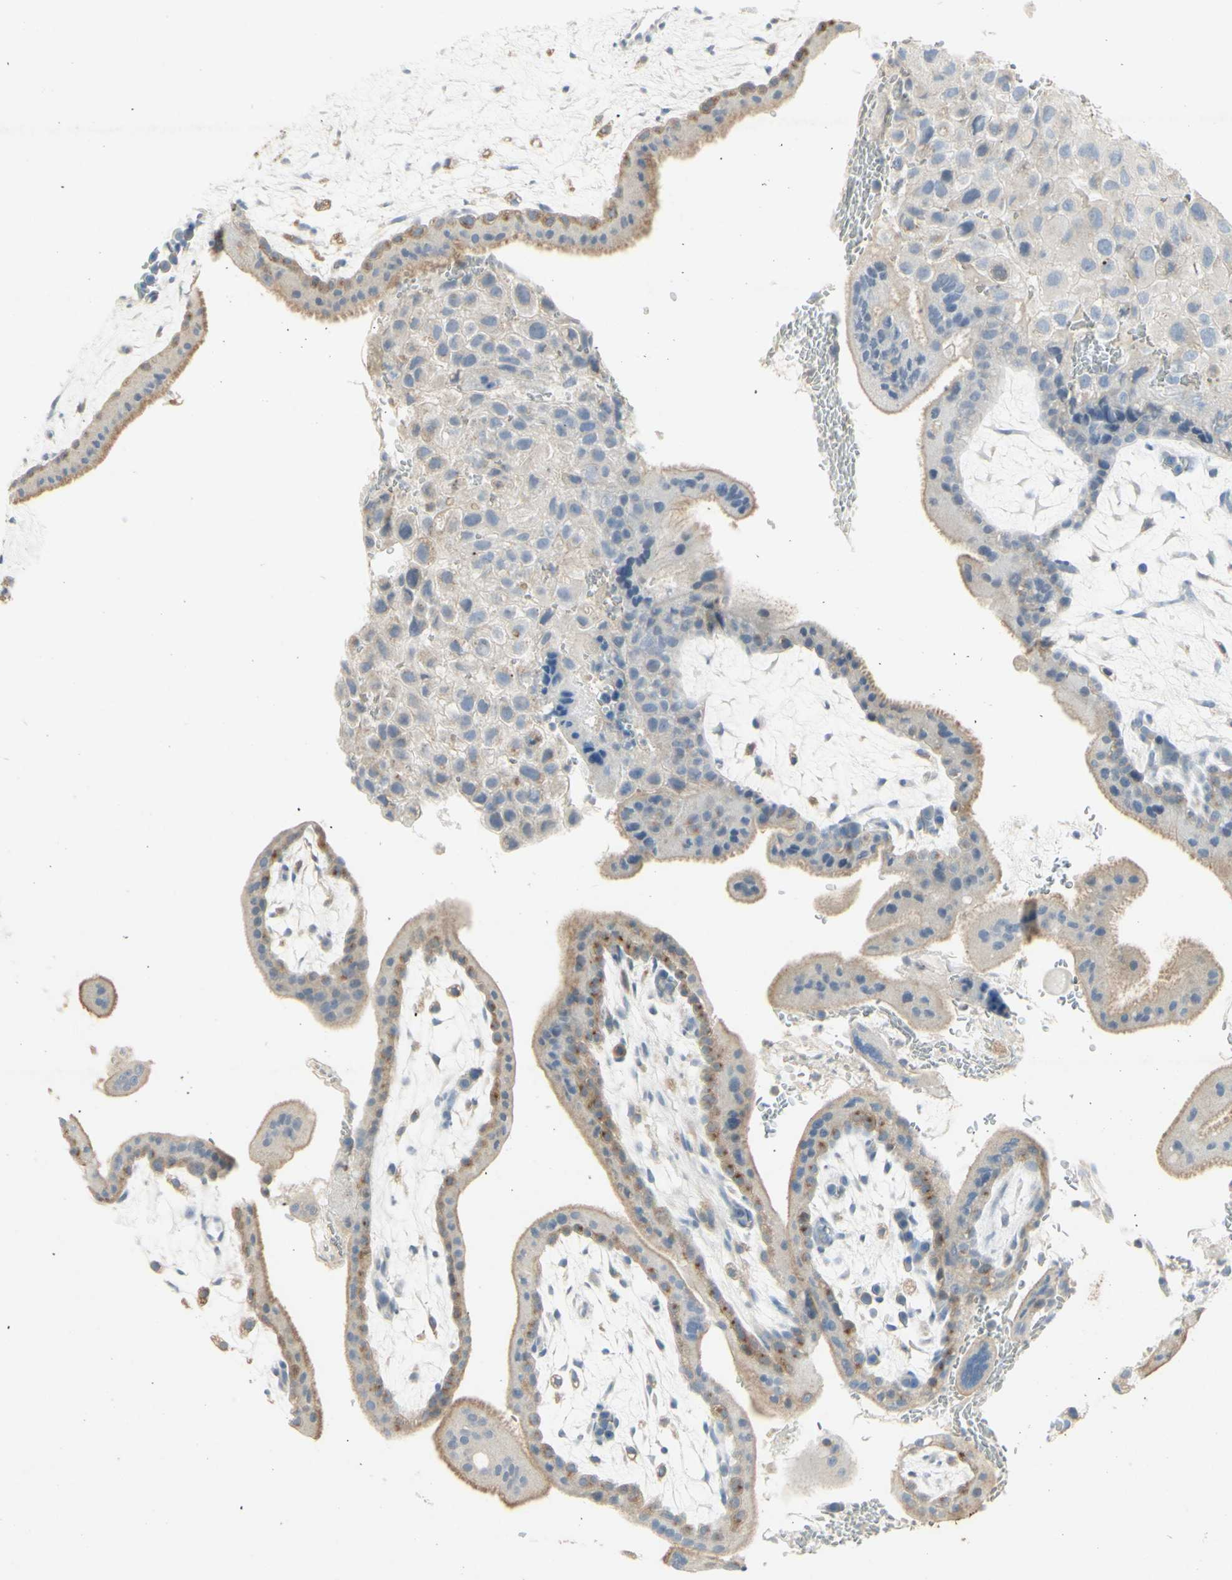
{"staining": {"intensity": "negative", "quantity": "none", "location": "none"}, "tissue": "placenta", "cell_type": "Decidual cells", "image_type": "normal", "snomed": [{"axis": "morphology", "description": "Normal tissue, NOS"}, {"axis": "topography", "description": "Placenta"}], "caption": "Decidual cells are negative for protein expression in unremarkable human placenta. (IHC, brightfield microscopy, high magnification).", "gene": "ATP6V1B1", "patient": {"sex": "female", "age": 35}}